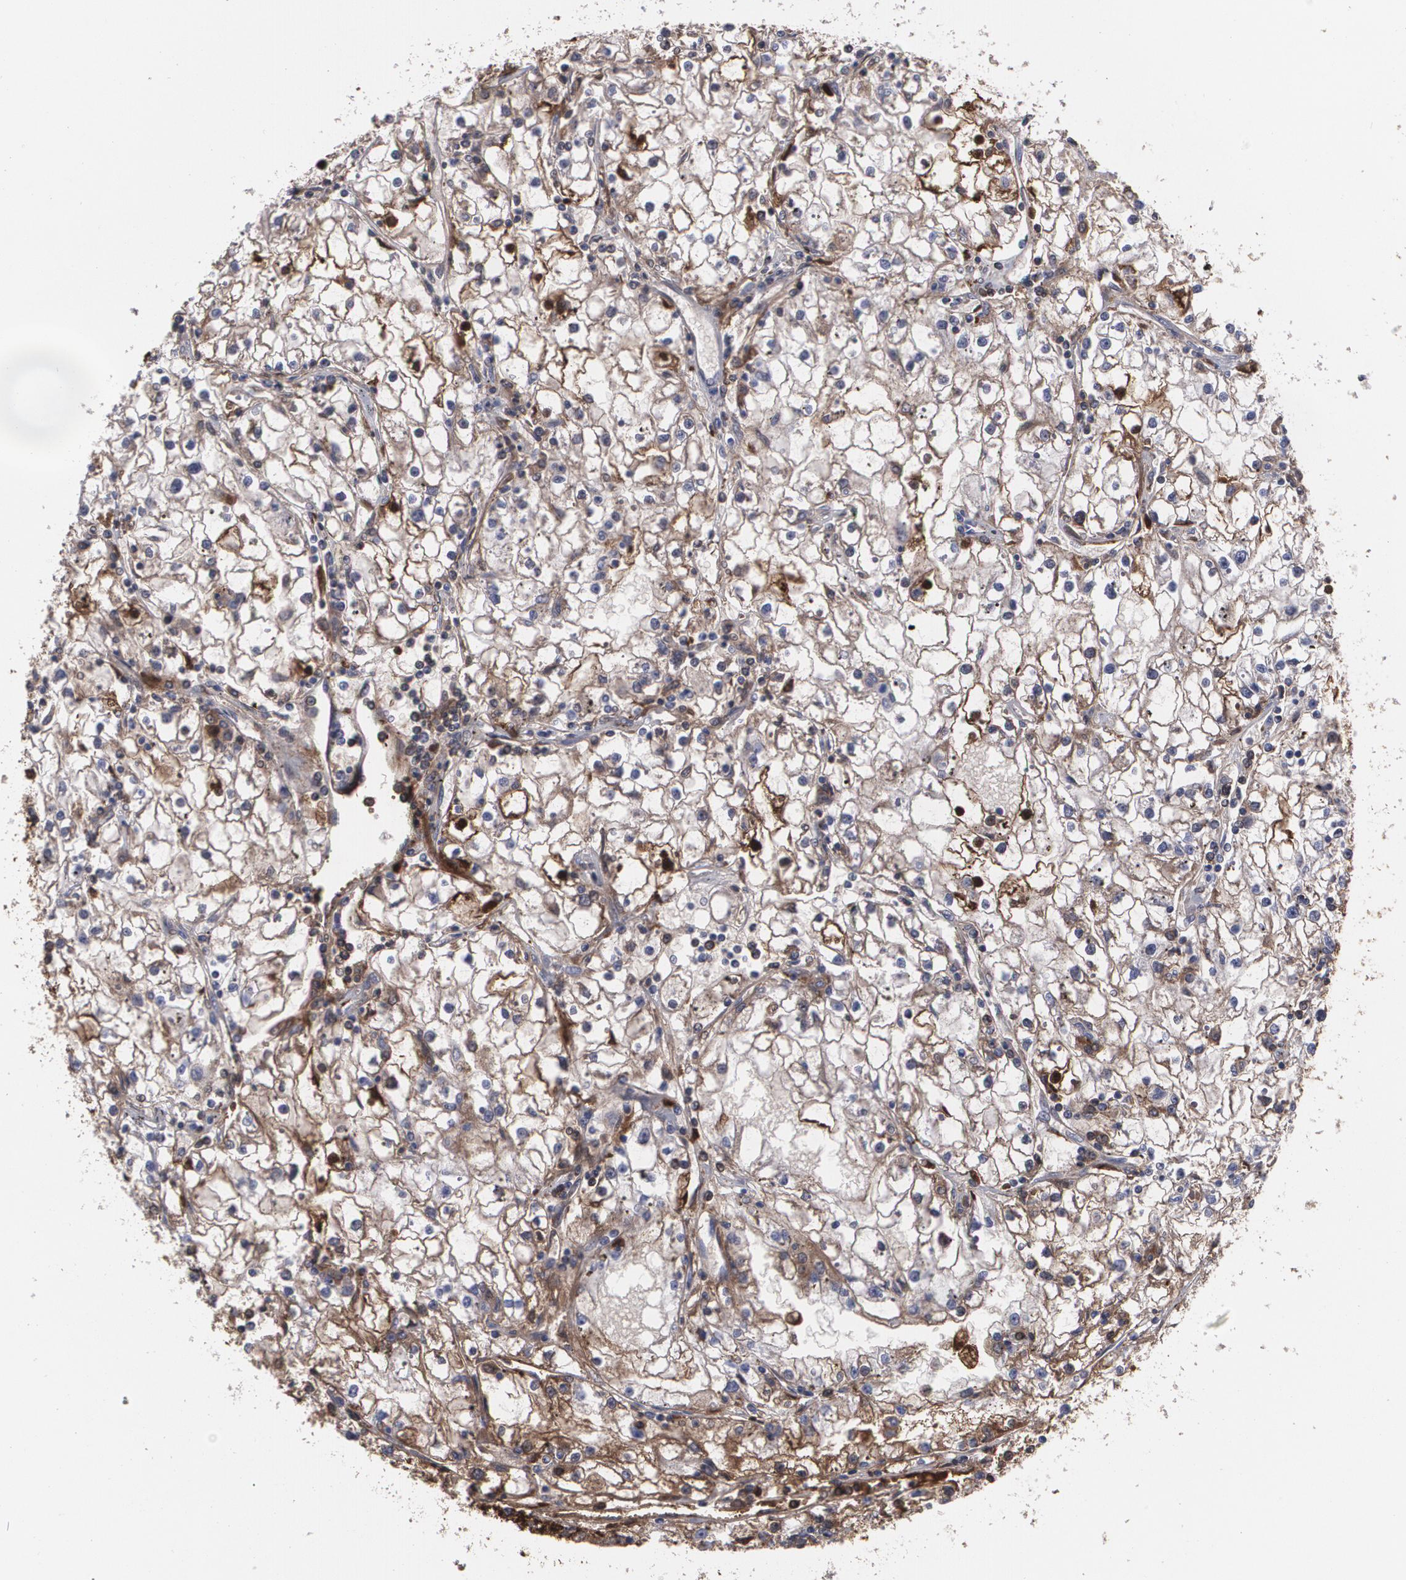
{"staining": {"intensity": "moderate", "quantity": ">75%", "location": "cytoplasmic/membranous"}, "tissue": "renal cancer", "cell_type": "Tumor cells", "image_type": "cancer", "snomed": [{"axis": "morphology", "description": "Adenocarcinoma, NOS"}, {"axis": "topography", "description": "Kidney"}], "caption": "High-power microscopy captured an IHC image of renal cancer (adenocarcinoma), revealing moderate cytoplasmic/membranous positivity in approximately >75% of tumor cells. Nuclei are stained in blue.", "gene": "FBLN1", "patient": {"sex": "female", "age": 52}}